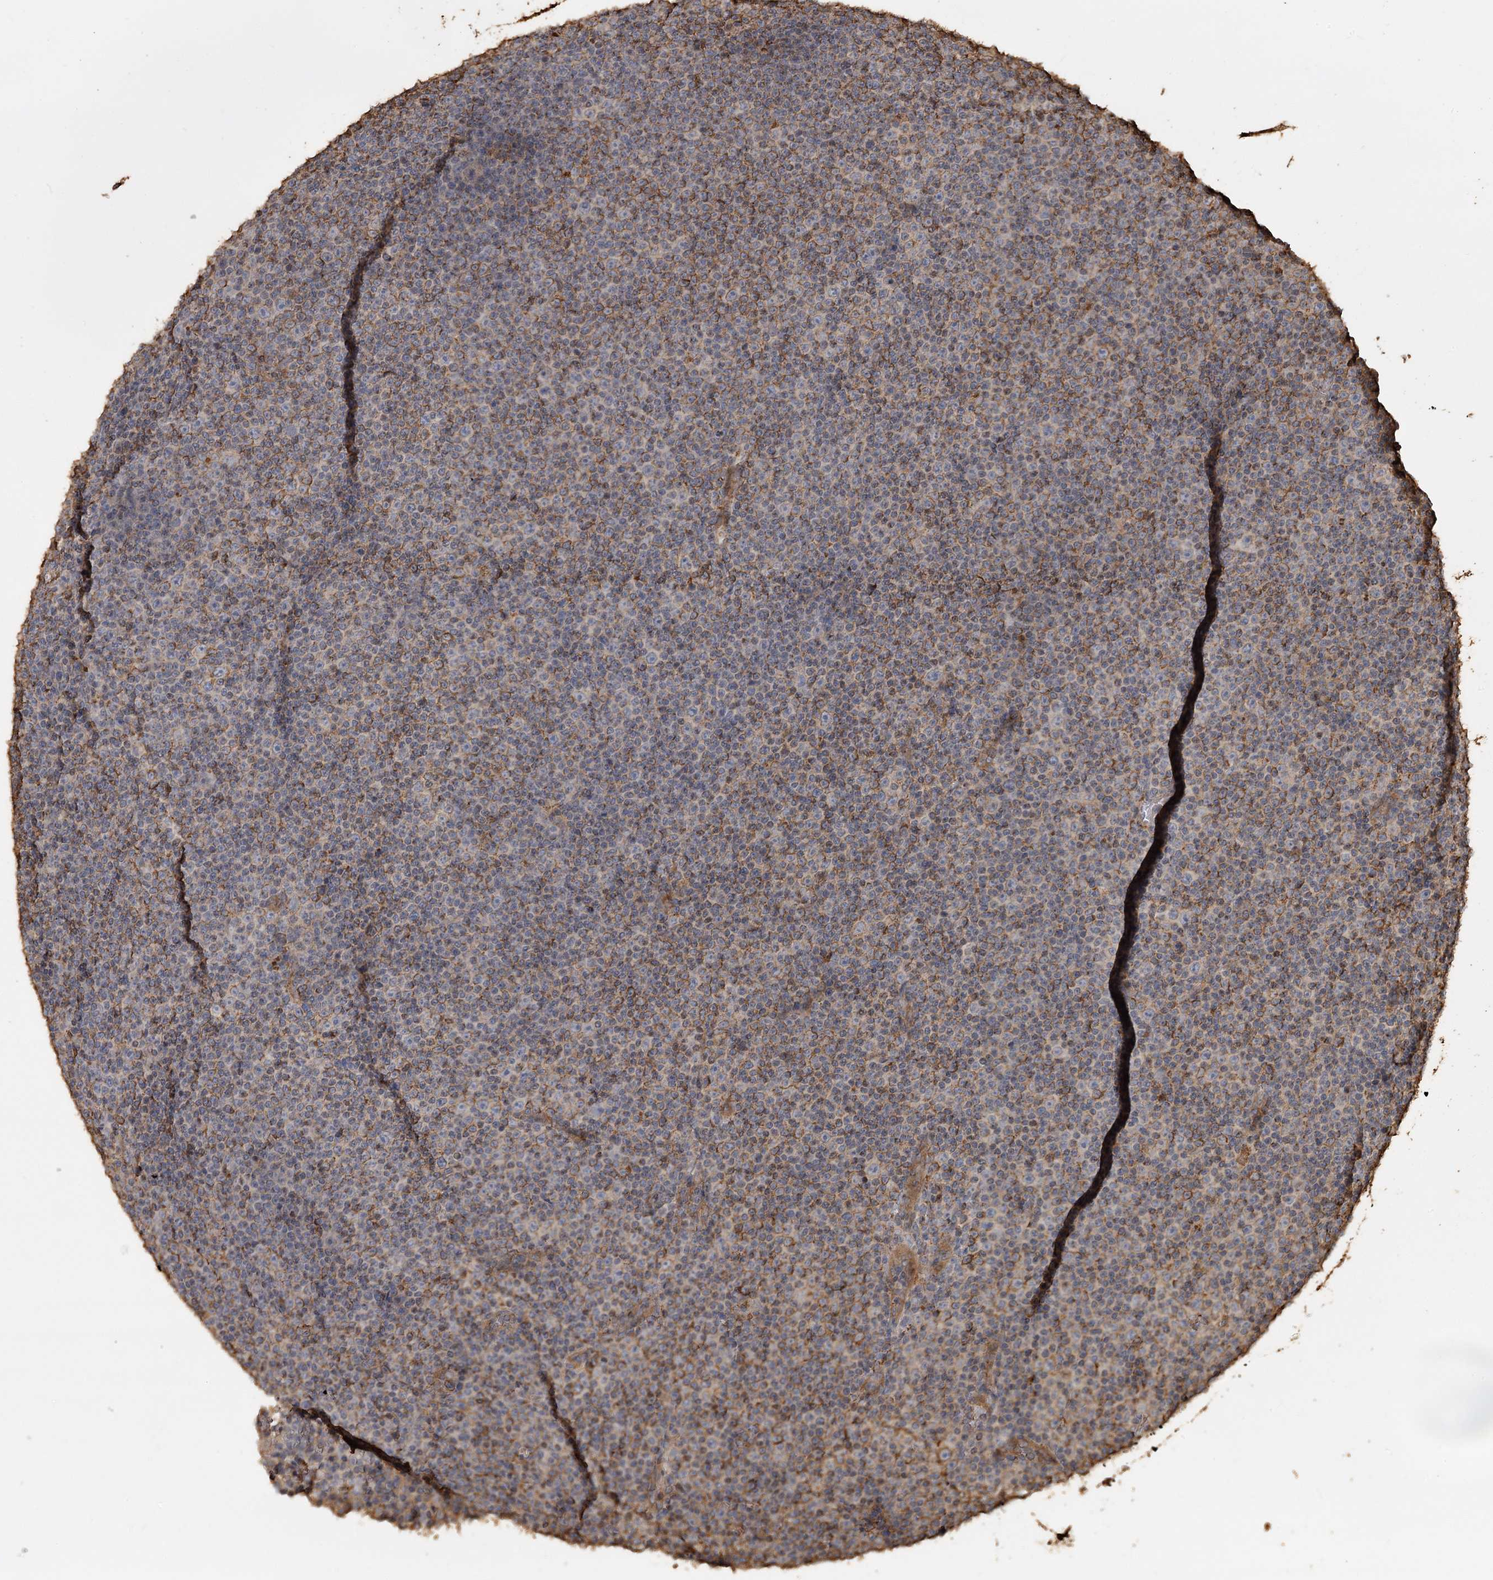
{"staining": {"intensity": "weak", "quantity": "<25%", "location": "cytoplasmic/membranous"}, "tissue": "lymphoma", "cell_type": "Tumor cells", "image_type": "cancer", "snomed": [{"axis": "morphology", "description": "Malignant lymphoma, non-Hodgkin's type, Low grade"}, {"axis": "topography", "description": "Lymph node"}], "caption": "An immunohistochemistry histopathology image of low-grade malignant lymphoma, non-Hodgkin's type is shown. There is no staining in tumor cells of low-grade malignant lymphoma, non-Hodgkin's type.", "gene": "PIK3C2A", "patient": {"sex": "female", "age": 67}}